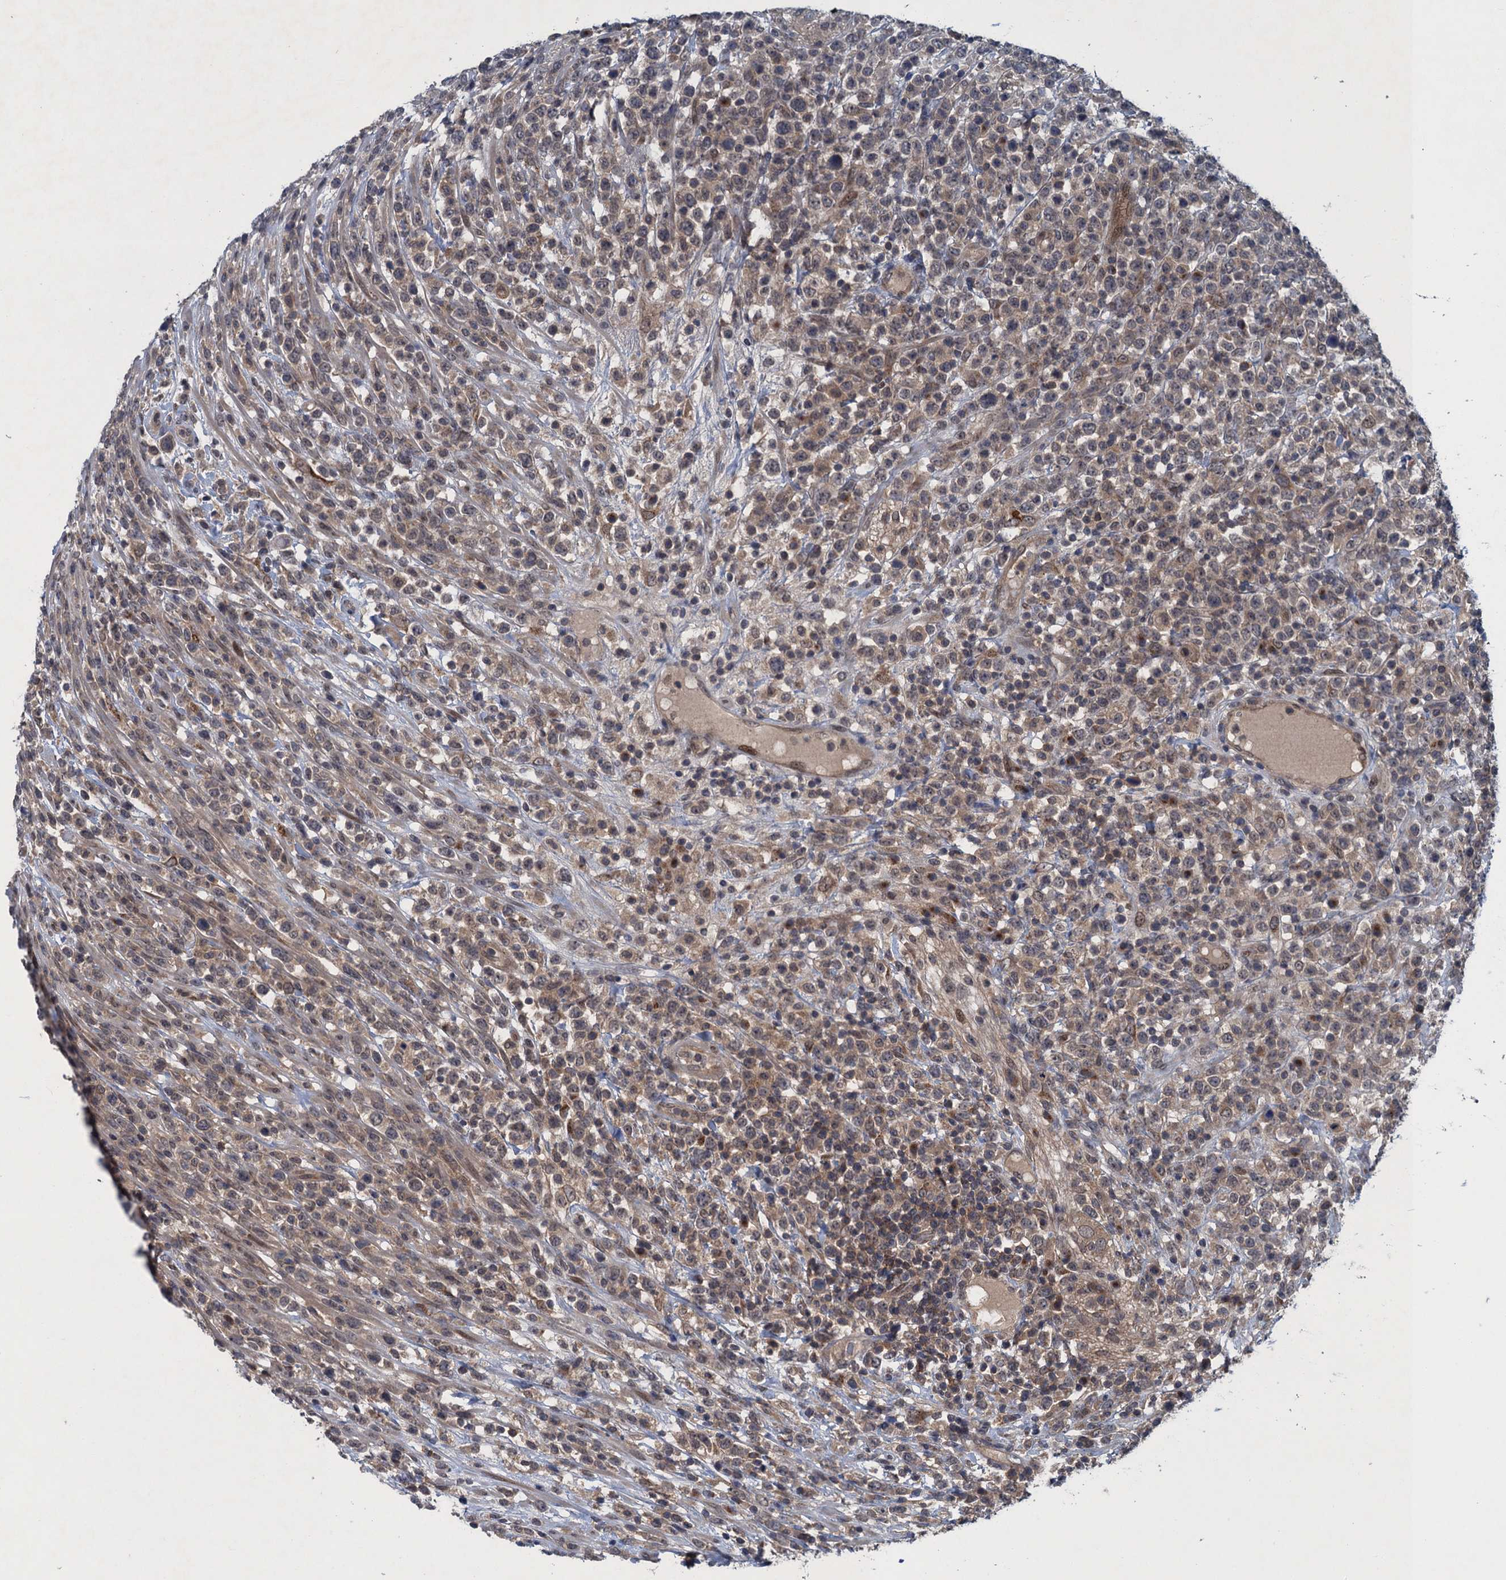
{"staining": {"intensity": "weak", "quantity": ">75%", "location": "cytoplasmic/membranous"}, "tissue": "lymphoma", "cell_type": "Tumor cells", "image_type": "cancer", "snomed": [{"axis": "morphology", "description": "Malignant lymphoma, non-Hodgkin's type, High grade"}, {"axis": "topography", "description": "Colon"}], "caption": "Immunohistochemistry (DAB (3,3'-diaminobenzidine)) staining of malignant lymphoma, non-Hodgkin's type (high-grade) reveals weak cytoplasmic/membranous protein staining in approximately >75% of tumor cells.", "gene": "RNF165", "patient": {"sex": "female", "age": 53}}